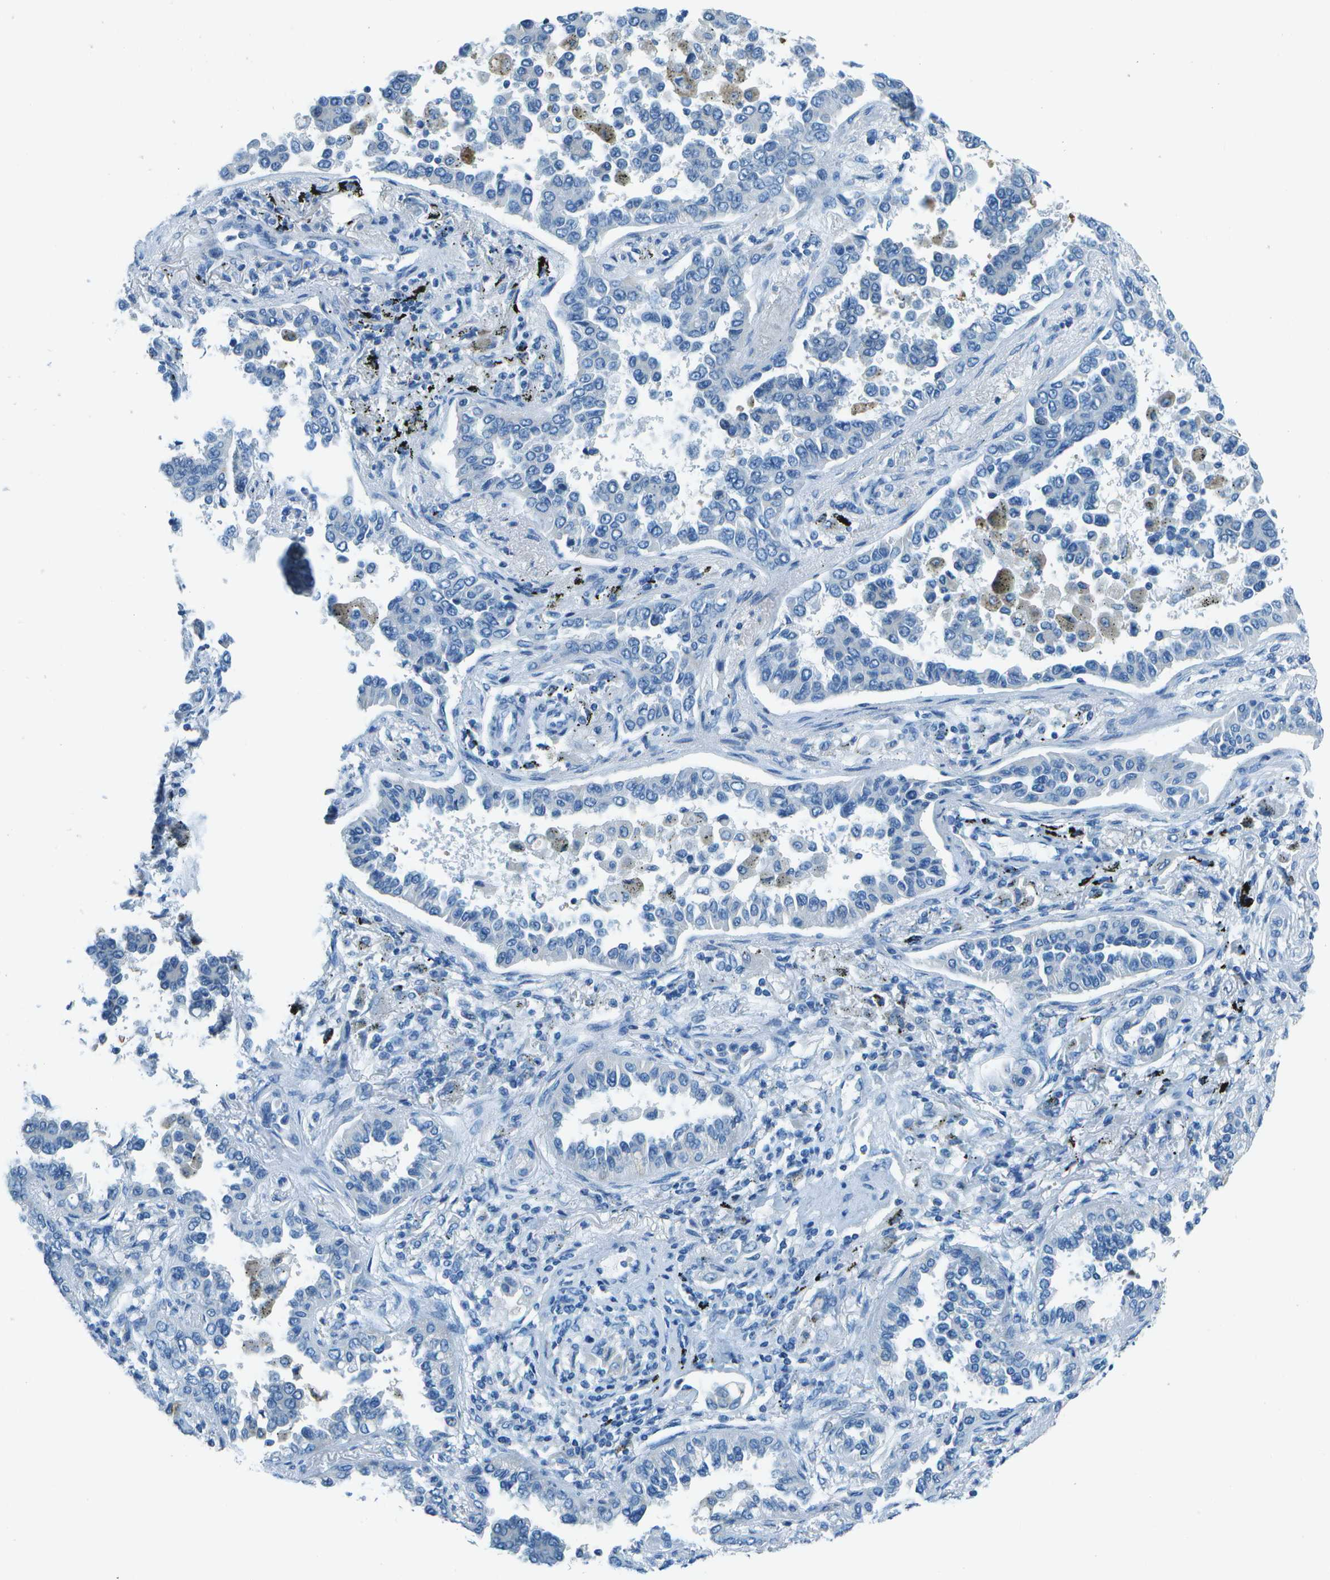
{"staining": {"intensity": "negative", "quantity": "none", "location": "none"}, "tissue": "lung cancer", "cell_type": "Tumor cells", "image_type": "cancer", "snomed": [{"axis": "morphology", "description": "Normal tissue, NOS"}, {"axis": "morphology", "description": "Adenocarcinoma, NOS"}, {"axis": "topography", "description": "Lung"}], "caption": "Immunohistochemistry (IHC) photomicrograph of neoplastic tissue: lung cancer stained with DAB exhibits no significant protein positivity in tumor cells.", "gene": "SLC16A10", "patient": {"sex": "male", "age": 59}}